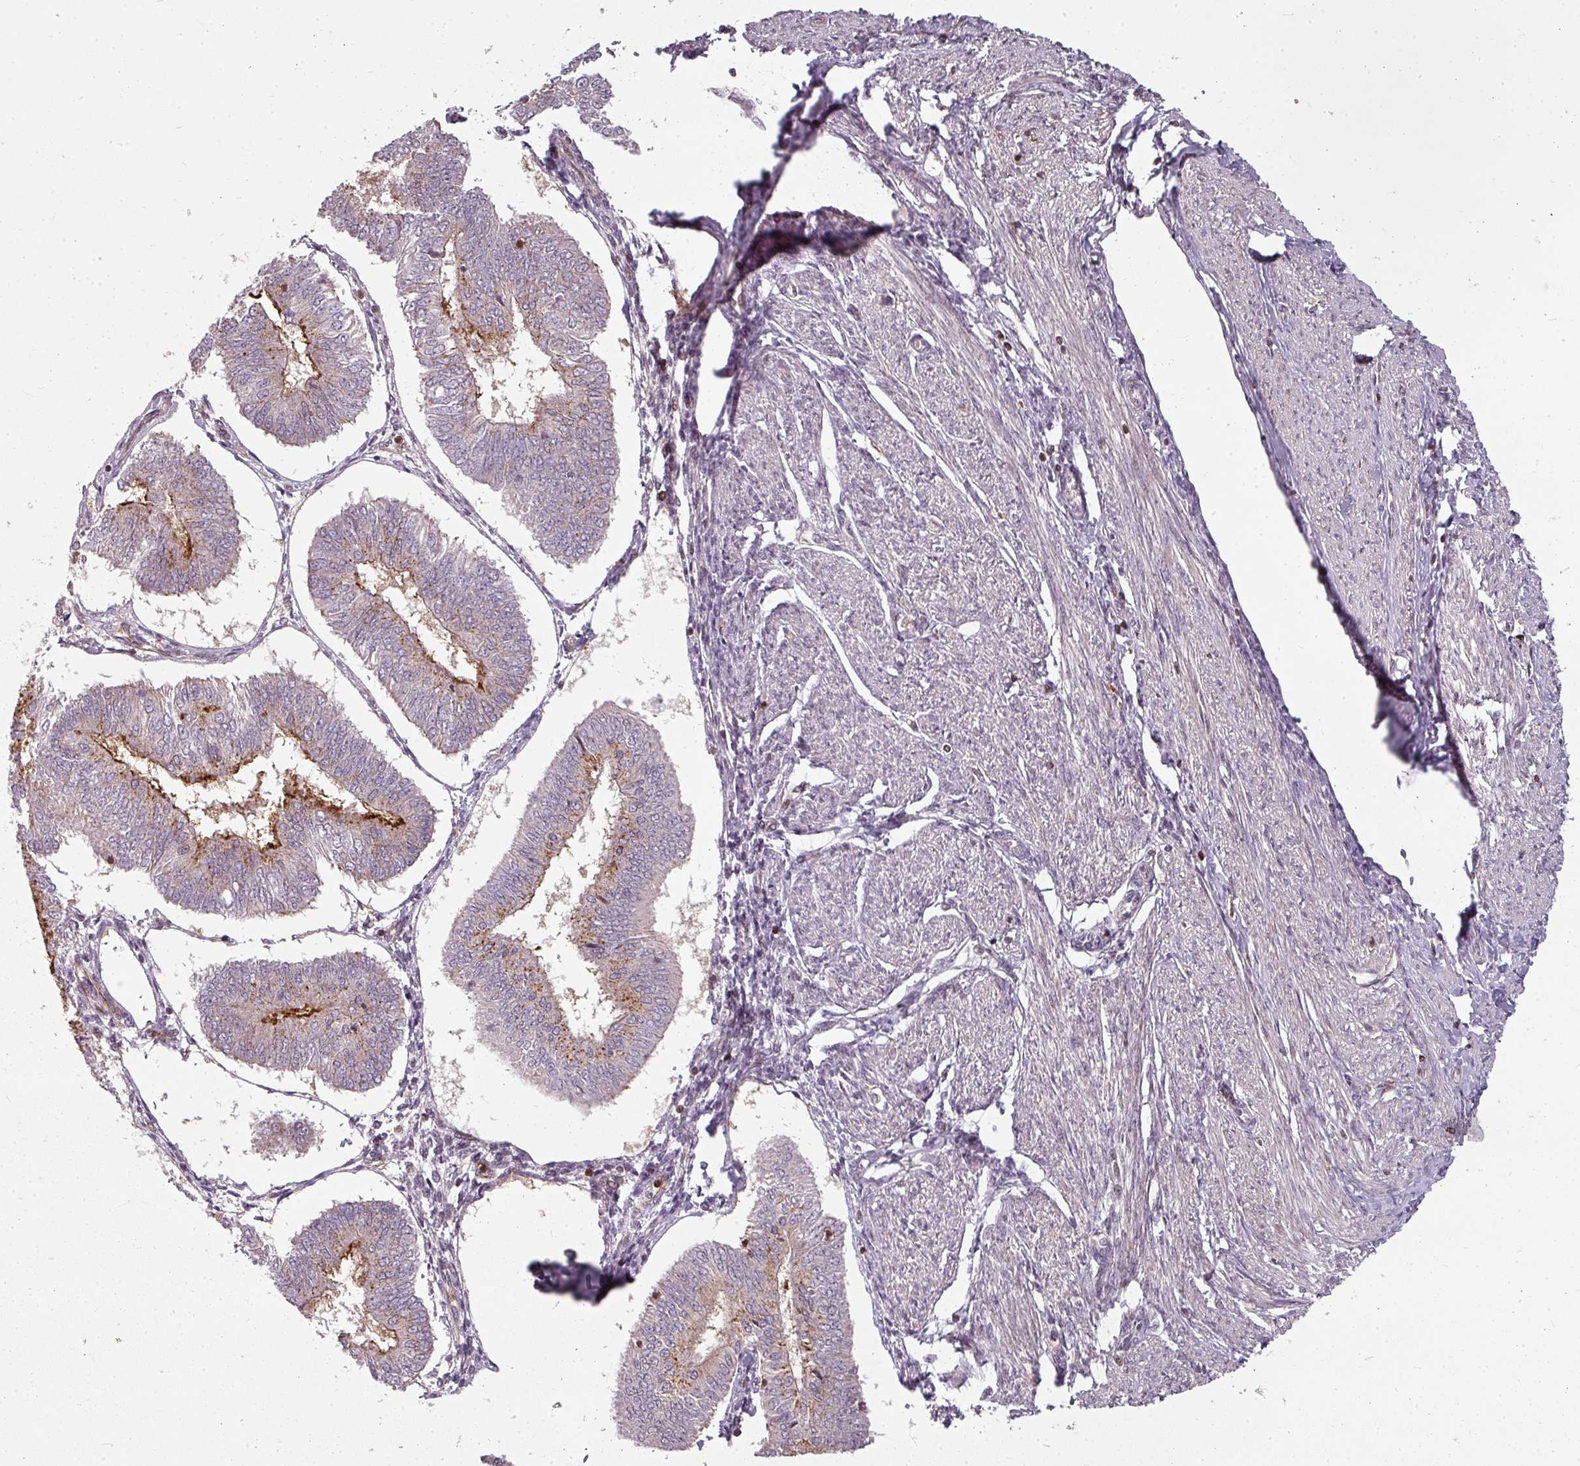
{"staining": {"intensity": "strong", "quantity": "<25%", "location": "cytoplasmic/membranous"}, "tissue": "endometrial cancer", "cell_type": "Tumor cells", "image_type": "cancer", "snomed": [{"axis": "morphology", "description": "Adenocarcinoma, NOS"}, {"axis": "topography", "description": "Endometrium"}], "caption": "Endometrial cancer (adenocarcinoma) tissue exhibits strong cytoplasmic/membranous staining in approximately <25% of tumor cells", "gene": "CLIC1", "patient": {"sex": "female", "age": 58}}